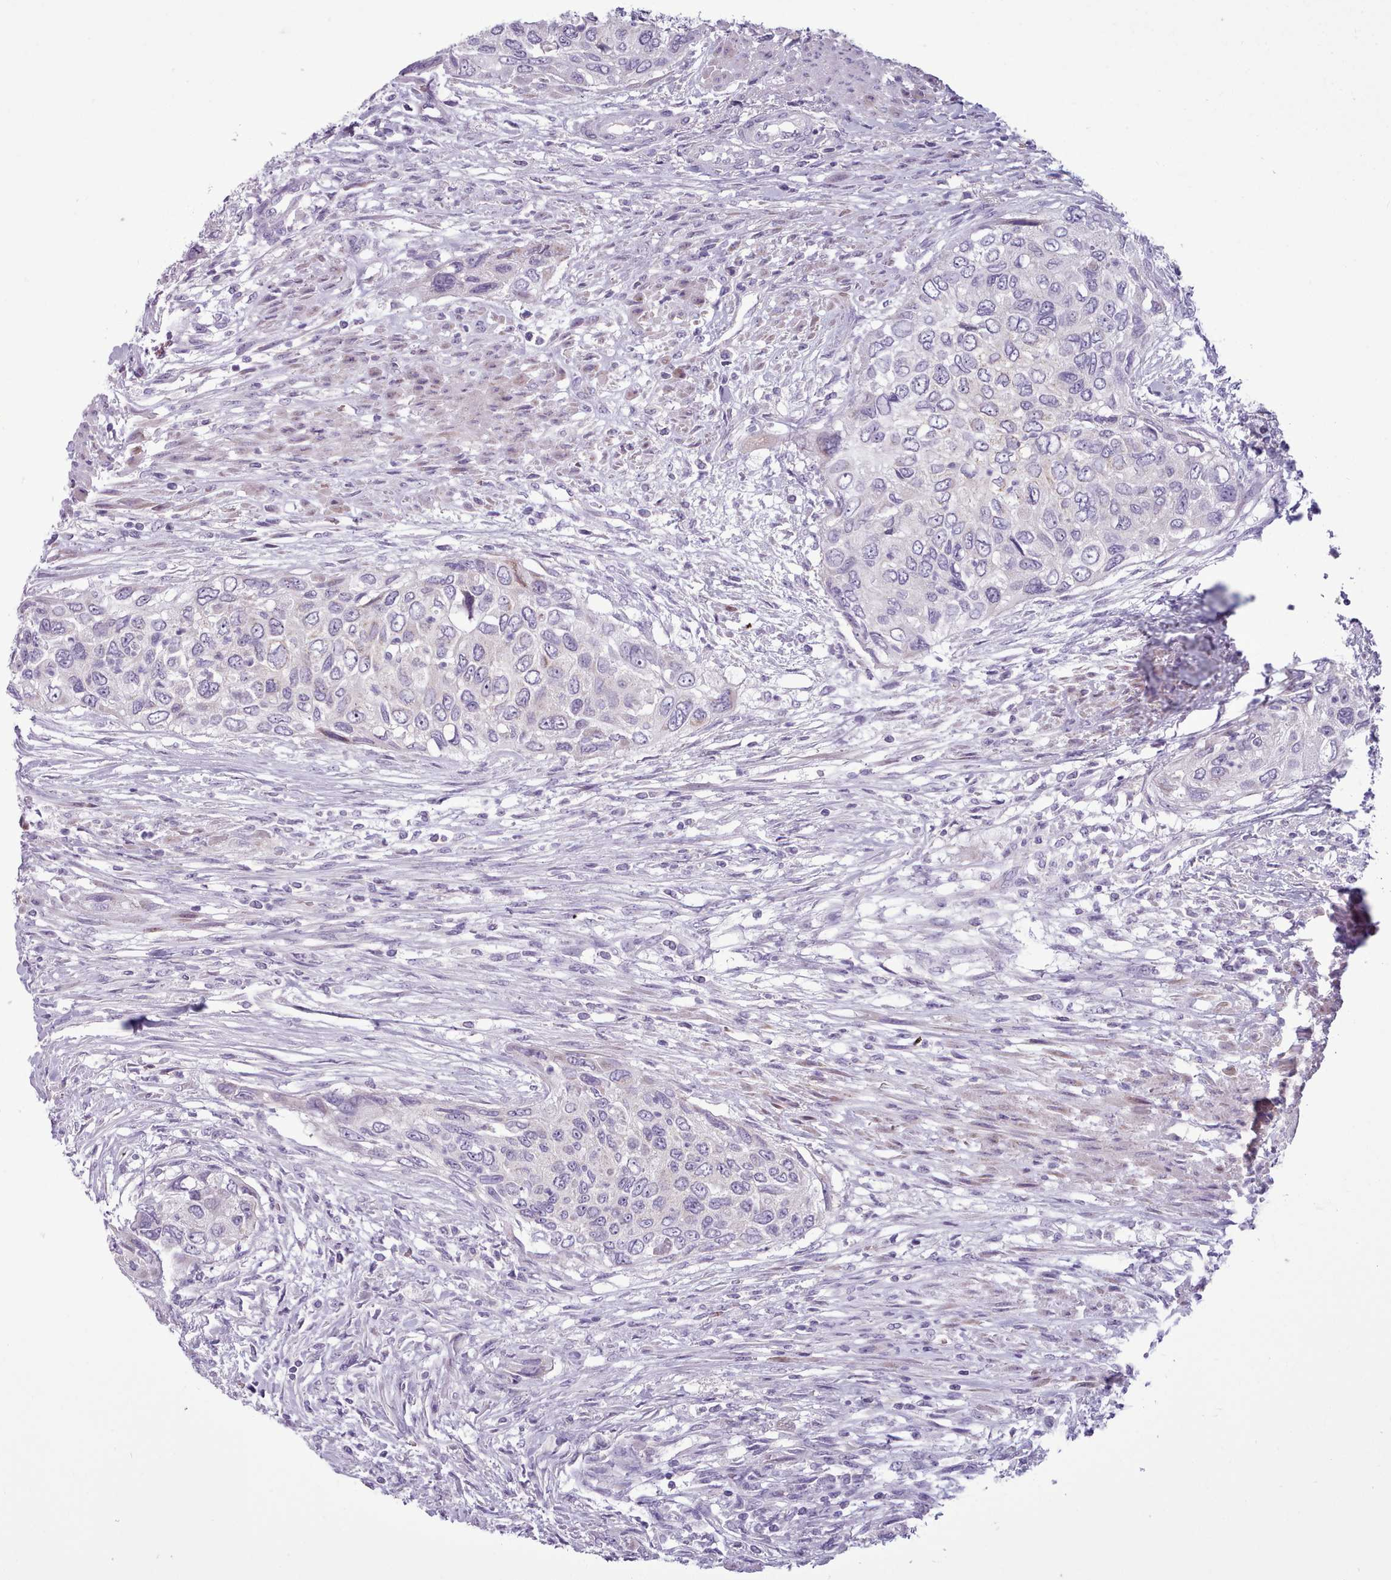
{"staining": {"intensity": "negative", "quantity": "none", "location": "none"}, "tissue": "urothelial cancer", "cell_type": "Tumor cells", "image_type": "cancer", "snomed": [{"axis": "morphology", "description": "Urothelial carcinoma, High grade"}, {"axis": "topography", "description": "Urinary bladder"}], "caption": "The histopathology image shows no significant staining in tumor cells of urothelial carcinoma (high-grade).", "gene": "AK4", "patient": {"sex": "female", "age": 60}}